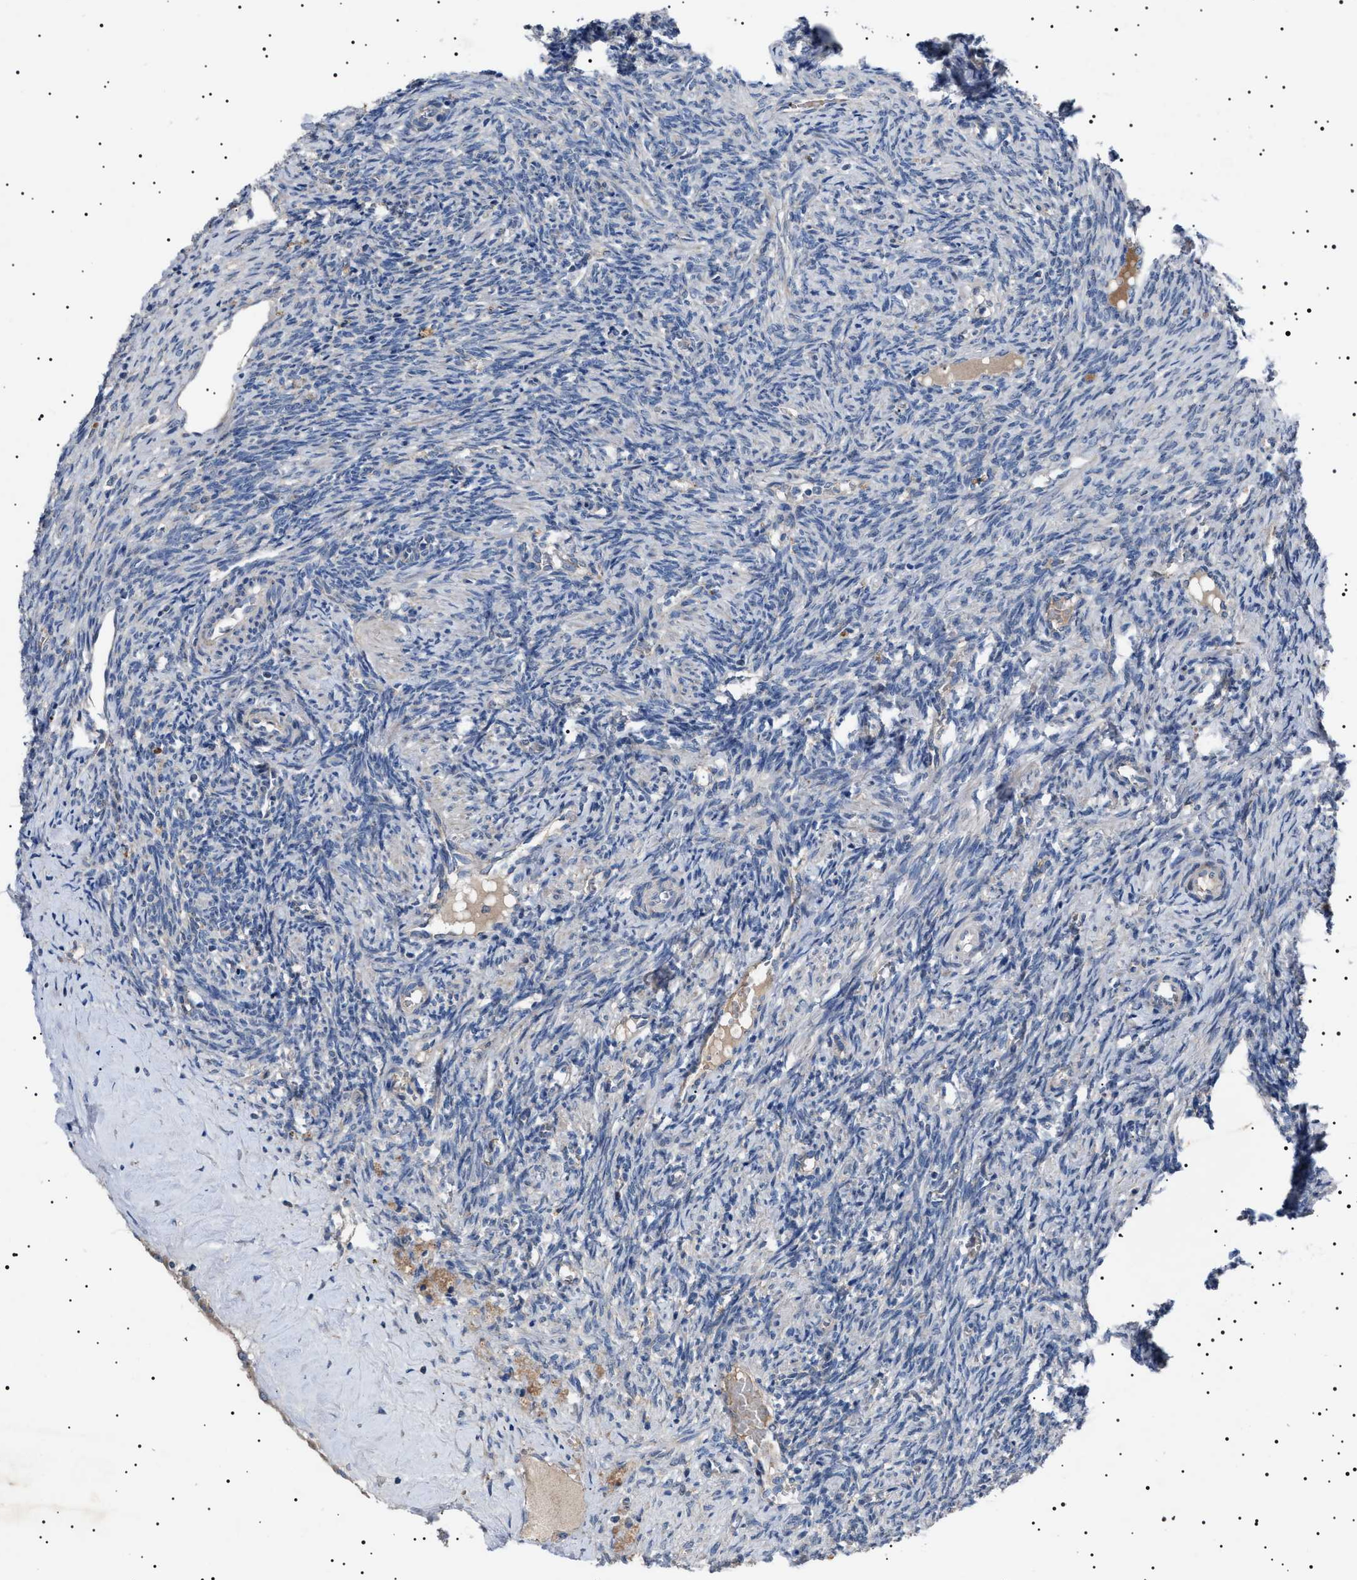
{"staining": {"intensity": "negative", "quantity": "none", "location": "none"}, "tissue": "ovary", "cell_type": "Ovarian stroma cells", "image_type": "normal", "snomed": [{"axis": "morphology", "description": "Normal tissue, NOS"}, {"axis": "topography", "description": "Ovary"}], "caption": "Immunohistochemical staining of normal human ovary displays no significant positivity in ovarian stroma cells. Brightfield microscopy of immunohistochemistry stained with DAB (3,3'-diaminobenzidine) (brown) and hematoxylin (blue), captured at high magnification.", "gene": "PTRH1", "patient": {"sex": "female", "age": 41}}